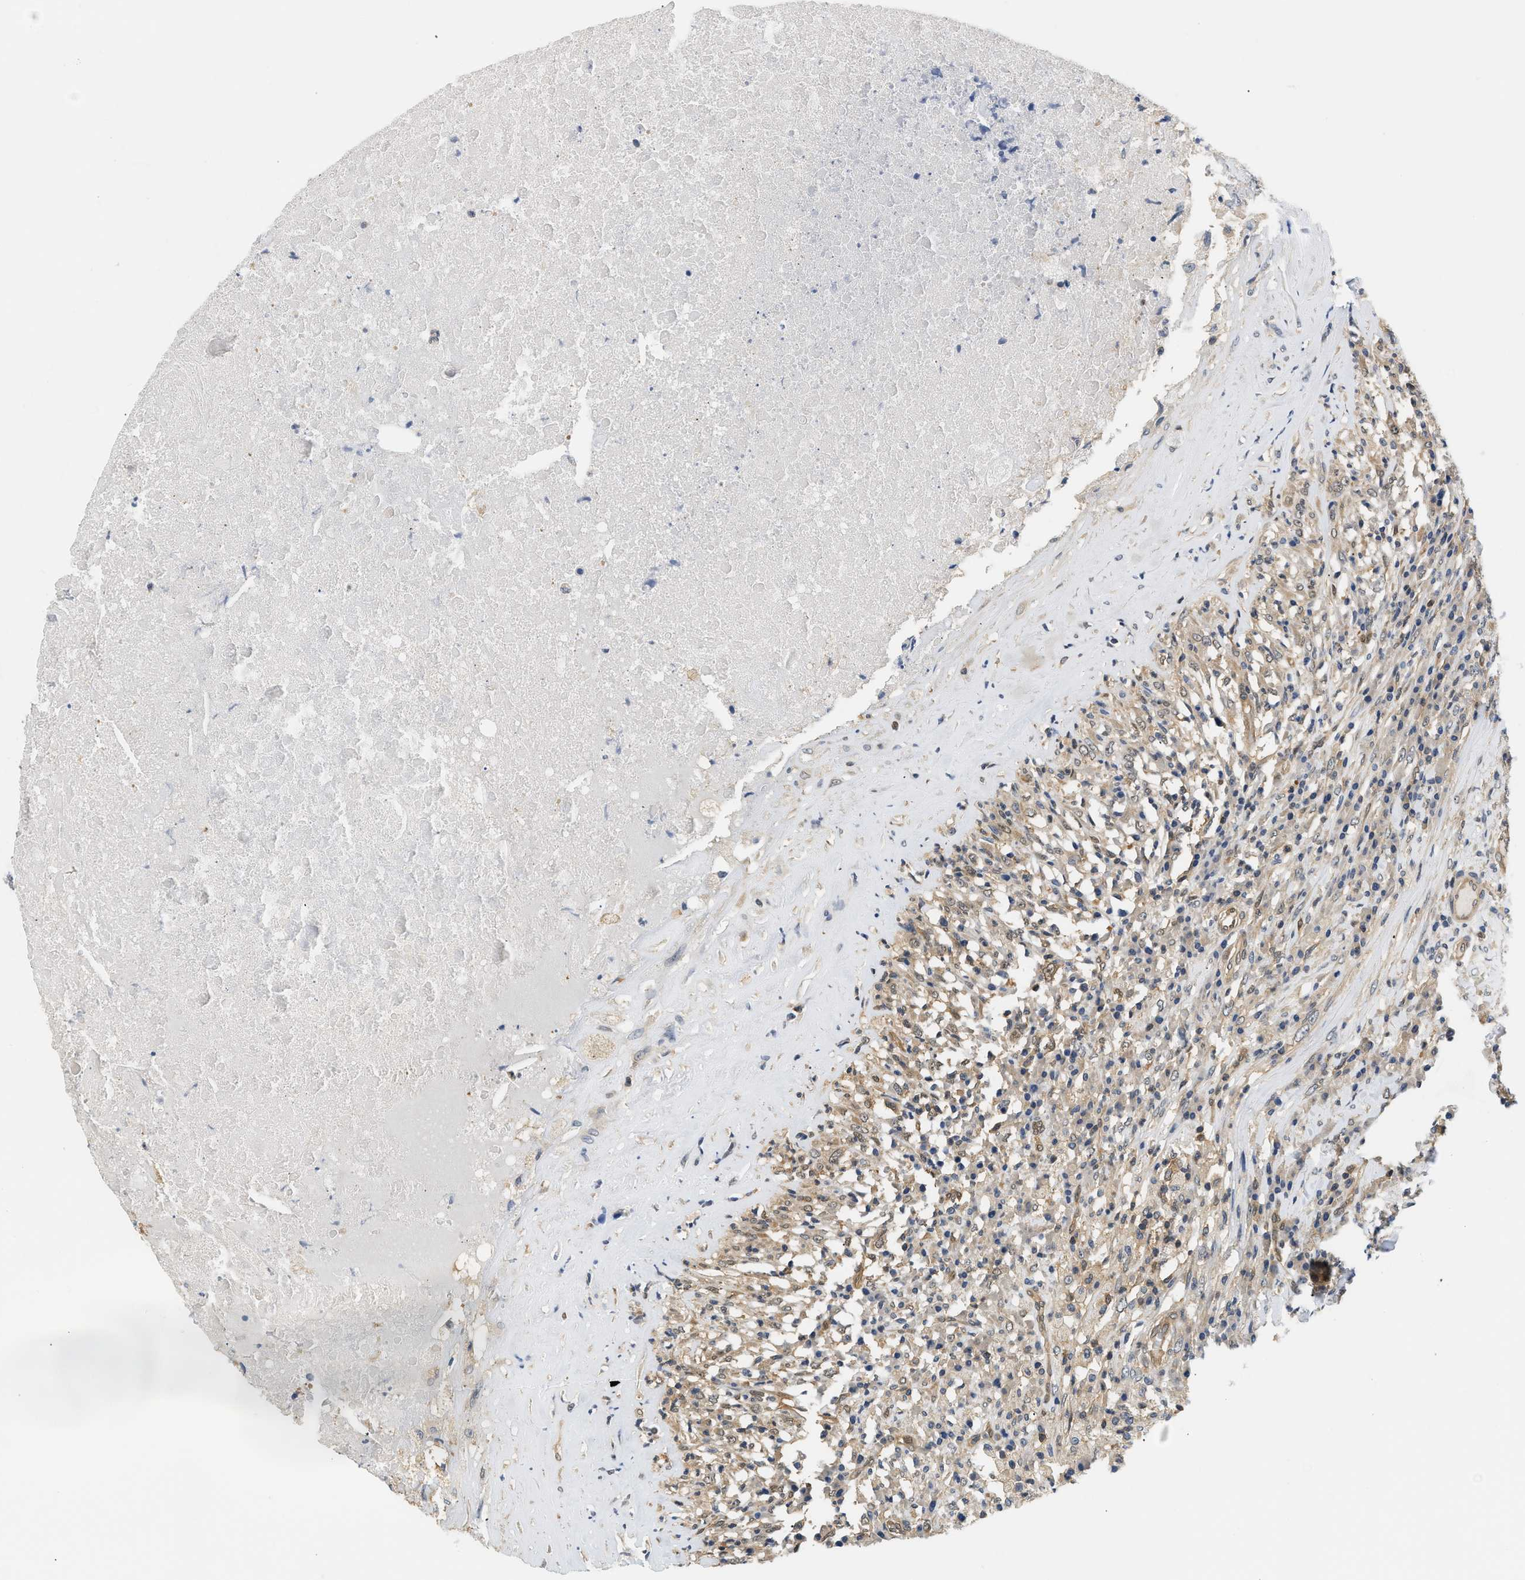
{"staining": {"intensity": "moderate", "quantity": ">75%", "location": "cytoplasmic/membranous"}, "tissue": "testis cancer", "cell_type": "Tumor cells", "image_type": "cancer", "snomed": [{"axis": "morphology", "description": "Necrosis, NOS"}, {"axis": "morphology", "description": "Carcinoma, Embryonal, NOS"}, {"axis": "topography", "description": "Testis"}], "caption": "Tumor cells show moderate cytoplasmic/membranous positivity in approximately >75% of cells in testis embryonal carcinoma. (DAB (3,3'-diaminobenzidine) = brown stain, brightfield microscopy at high magnification).", "gene": "EIF4EBP2", "patient": {"sex": "male", "age": 19}}